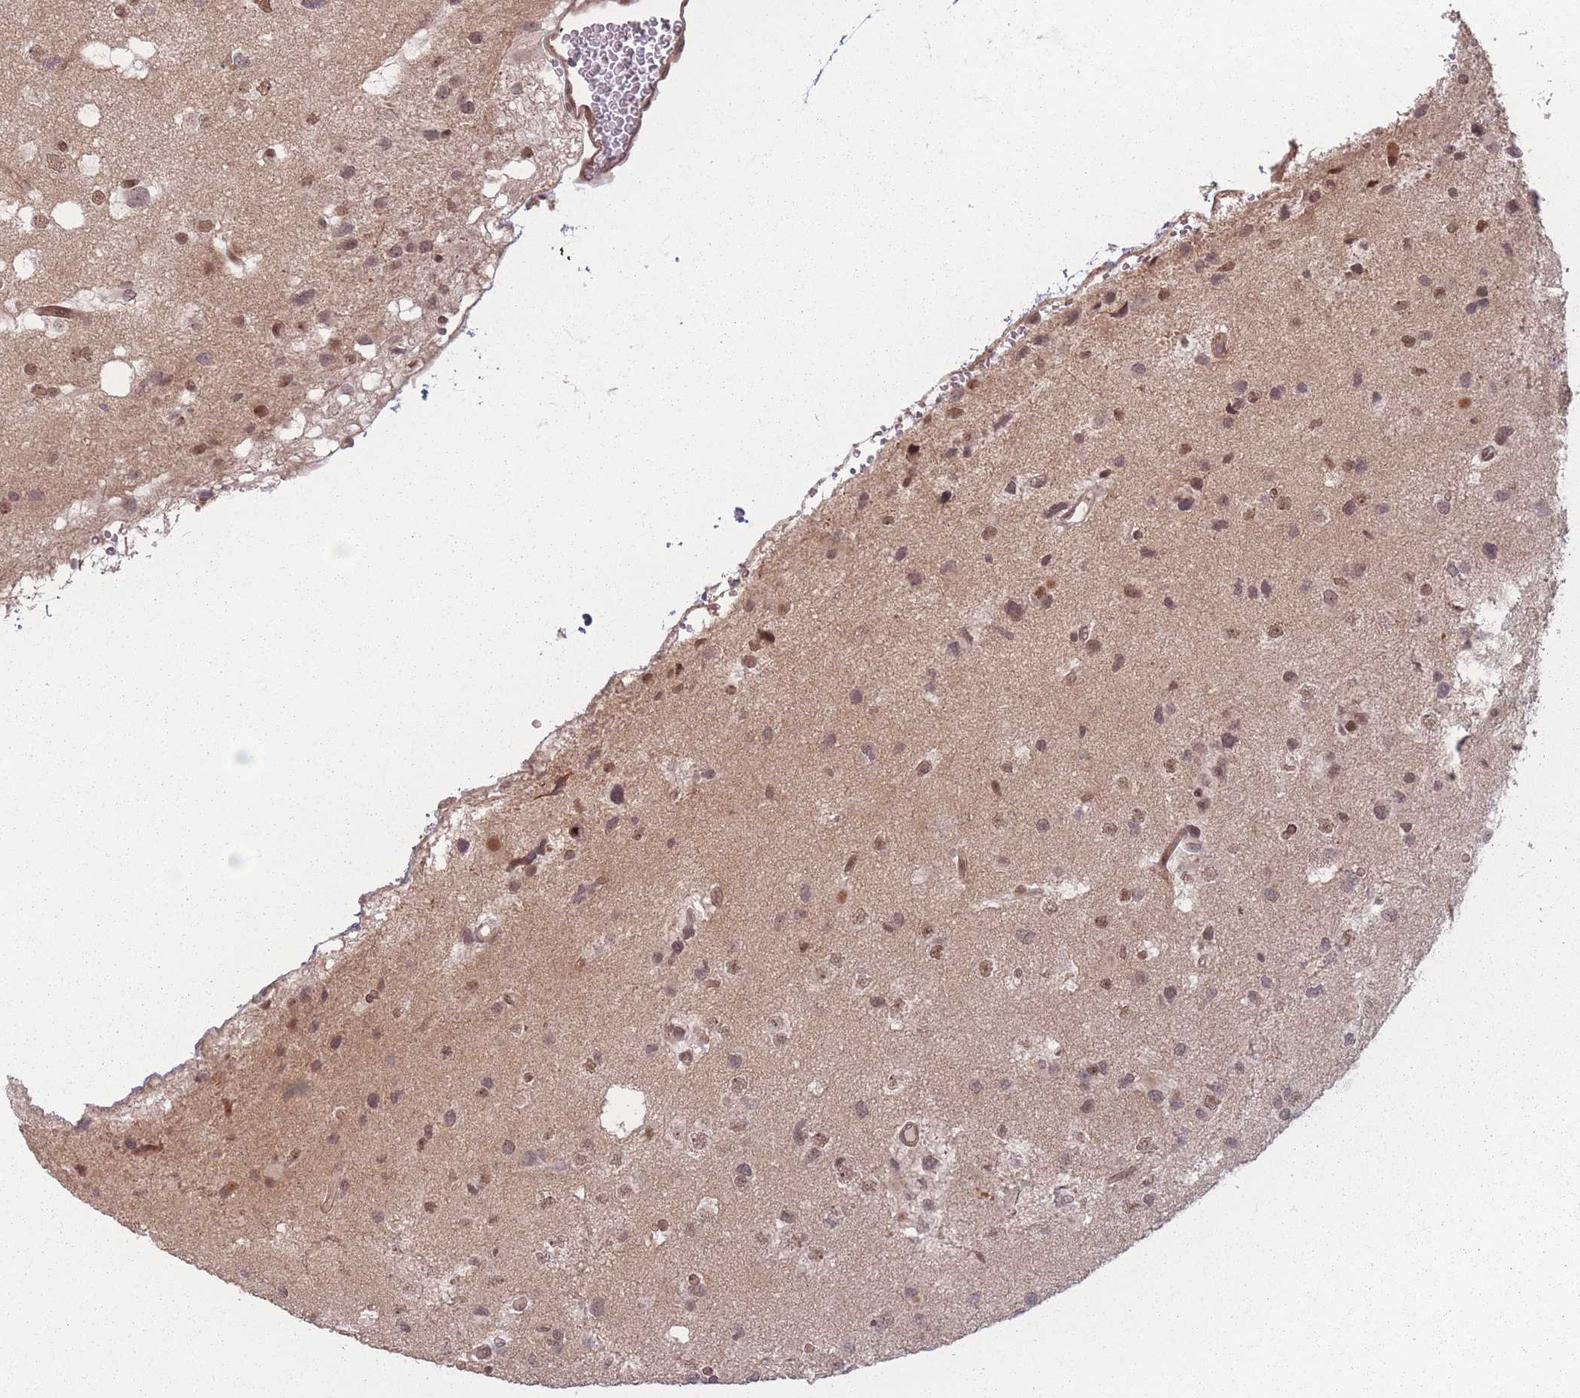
{"staining": {"intensity": "moderate", "quantity": ">75%", "location": "nuclear"}, "tissue": "glioma", "cell_type": "Tumor cells", "image_type": "cancer", "snomed": [{"axis": "morphology", "description": "Glioma, malignant, High grade"}, {"axis": "topography", "description": "Brain"}], "caption": "An image of malignant glioma (high-grade) stained for a protein shows moderate nuclear brown staining in tumor cells. Immunohistochemistry stains the protein in brown and the nuclei are stained blue.", "gene": "WDR55", "patient": {"sex": "male", "age": 53}}